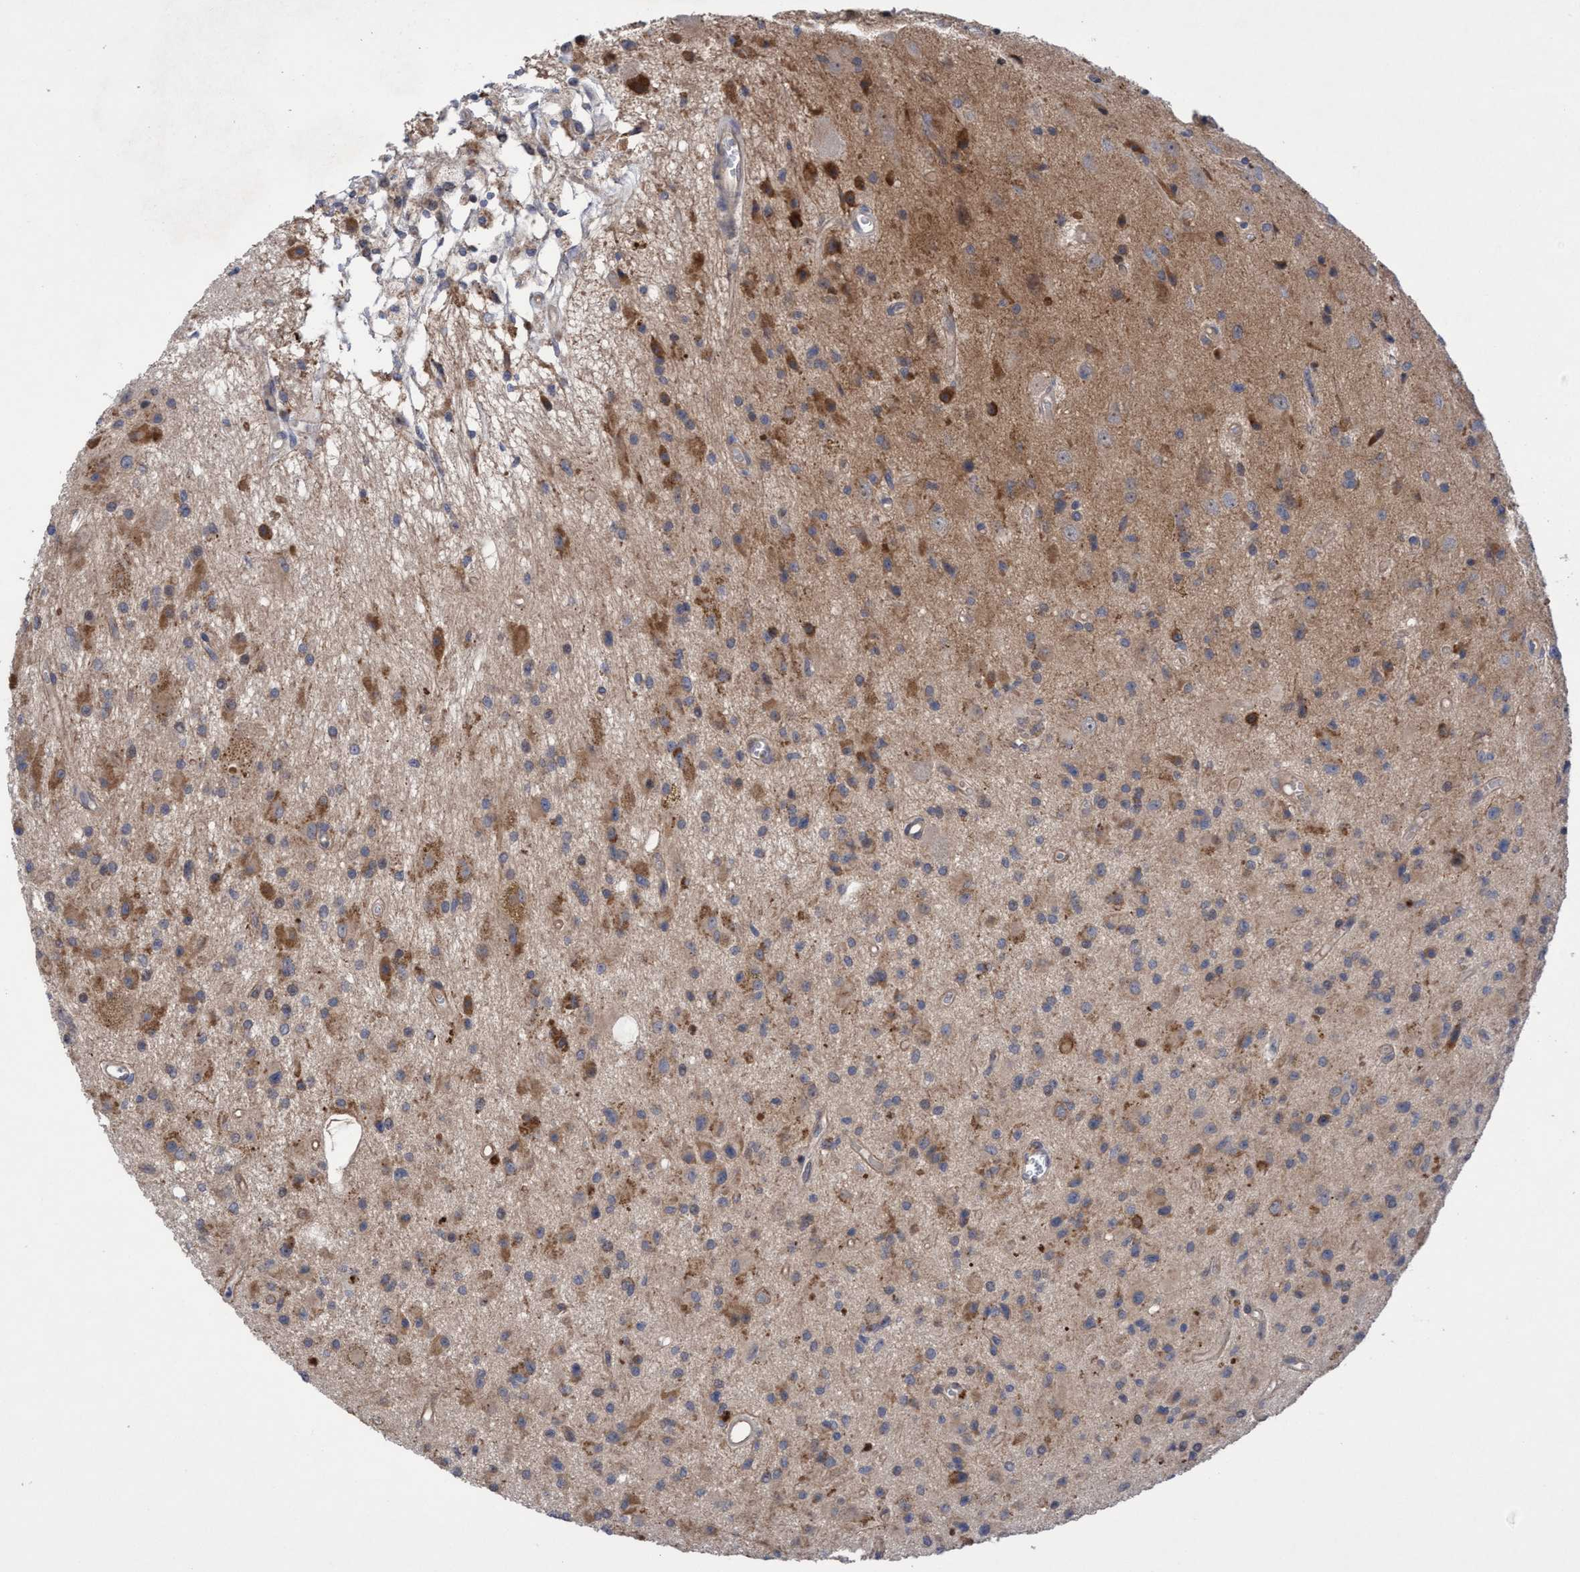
{"staining": {"intensity": "moderate", "quantity": ">75%", "location": "cytoplasmic/membranous"}, "tissue": "glioma", "cell_type": "Tumor cells", "image_type": "cancer", "snomed": [{"axis": "morphology", "description": "Glioma, malignant, Low grade"}, {"axis": "topography", "description": "Brain"}], "caption": "Immunohistochemical staining of glioma exhibits medium levels of moderate cytoplasmic/membranous expression in about >75% of tumor cells. (brown staining indicates protein expression, while blue staining denotes nuclei).", "gene": "P2RY14", "patient": {"sex": "male", "age": 58}}